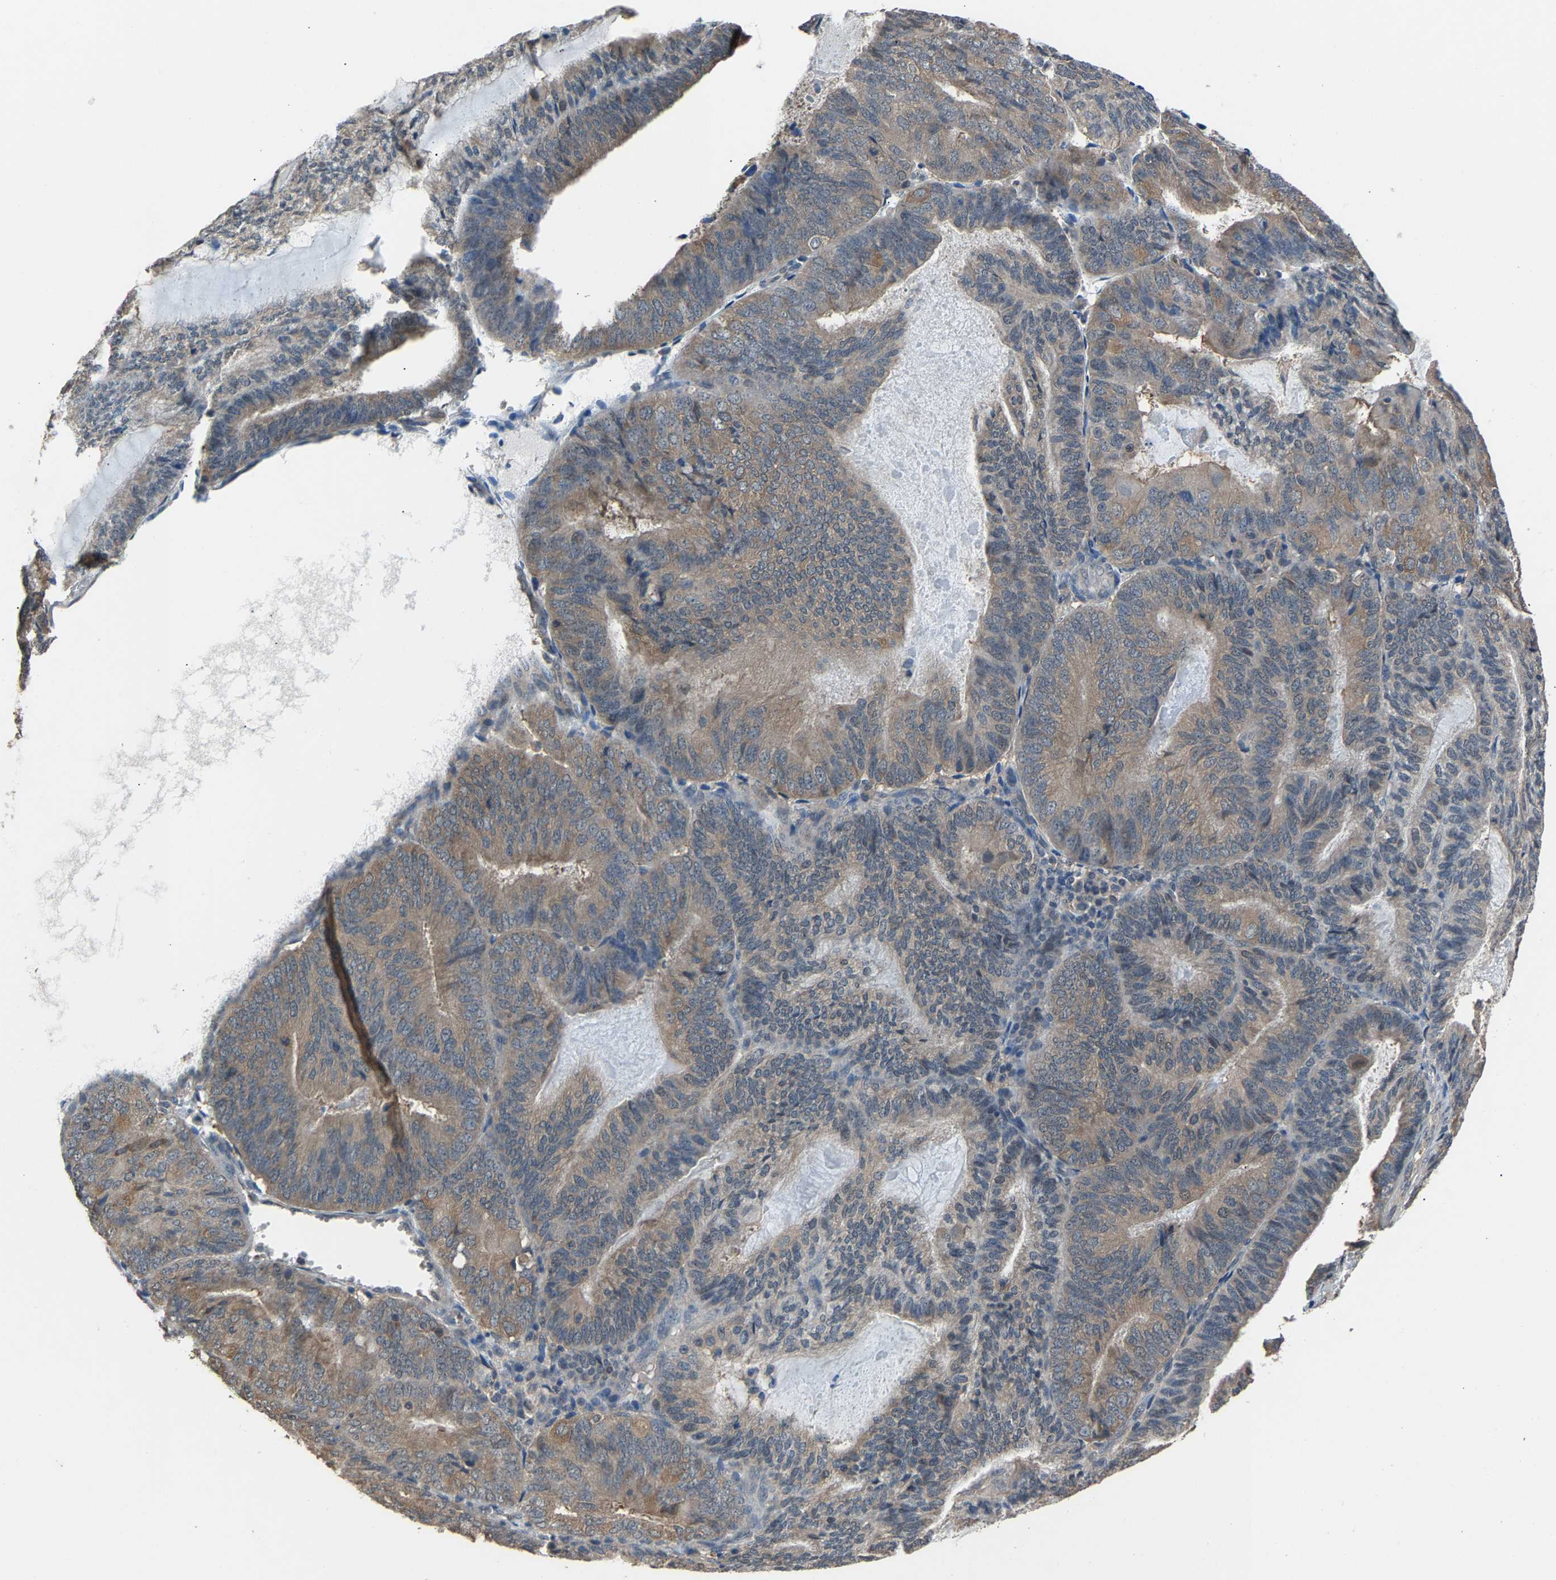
{"staining": {"intensity": "moderate", "quantity": ">75%", "location": "cytoplasmic/membranous"}, "tissue": "endometrial cancer", "cell_type": "Tumor cells", "image_type": "cancer", "snomed": [{"axis": "morphology", "description": "Adenocarcinoma, NOS"}, {"axis": "topography", "description": "Endometrium"}], "caption": "Immunohistochemical staining of human endometrial adenocarcinoma reveals moderate cytoplasmic/membranous protein positivity in approximately >75% of tumor cells.", "gene": "ABCC9", "patient": {"sex": "female", "age": 81}}